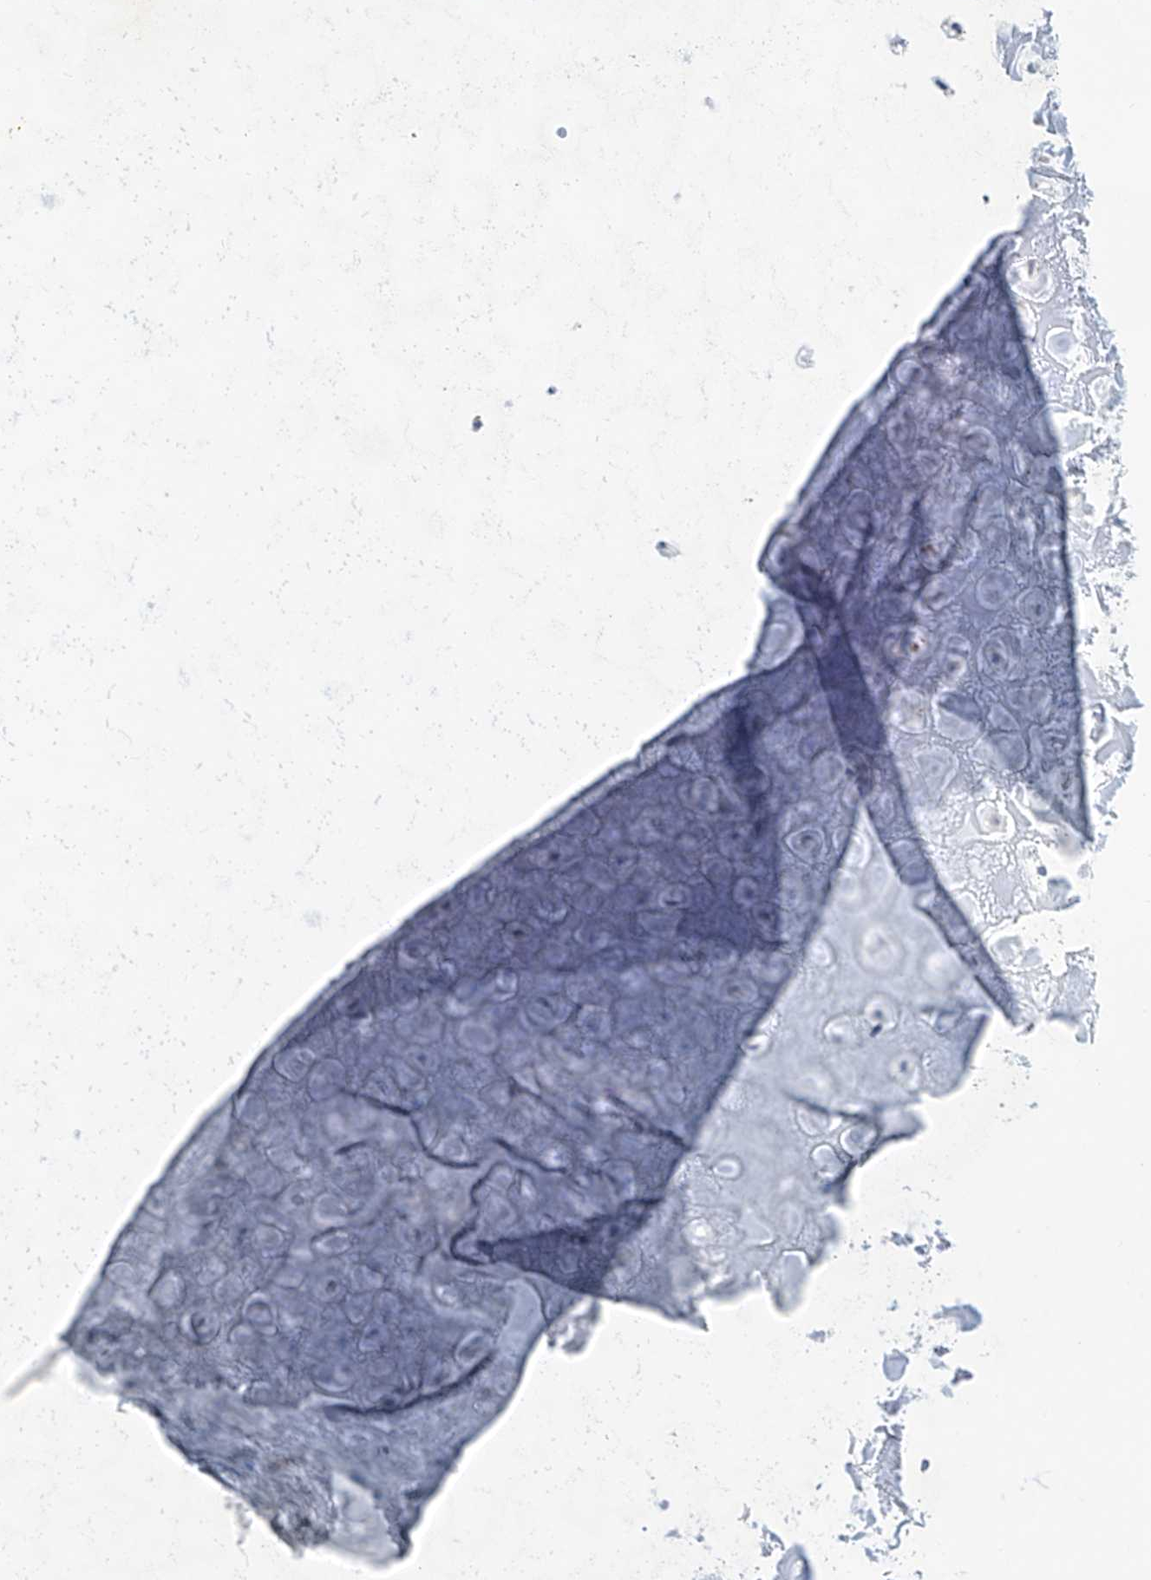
{"staining": {"intensity": "negative", "quantity": "none", "location": "none"}, "tissue": "adipose tissue", "cell_type": "Adipocytes", "image_type": "normal", "snomed": [{"axis": "morphology", "description": "Normal tissue, NOS"}, {"axis": "morphology", "description": "Basal cell carcinoma"}, {"axis": "topography", "description": "Skin"}], "caption": "Micrograph shows no significant protein expression in adipocytes of benign adipose tissue.", "gene": "ANKRD34A", "patient": {"sex": "female", "age": 89}}